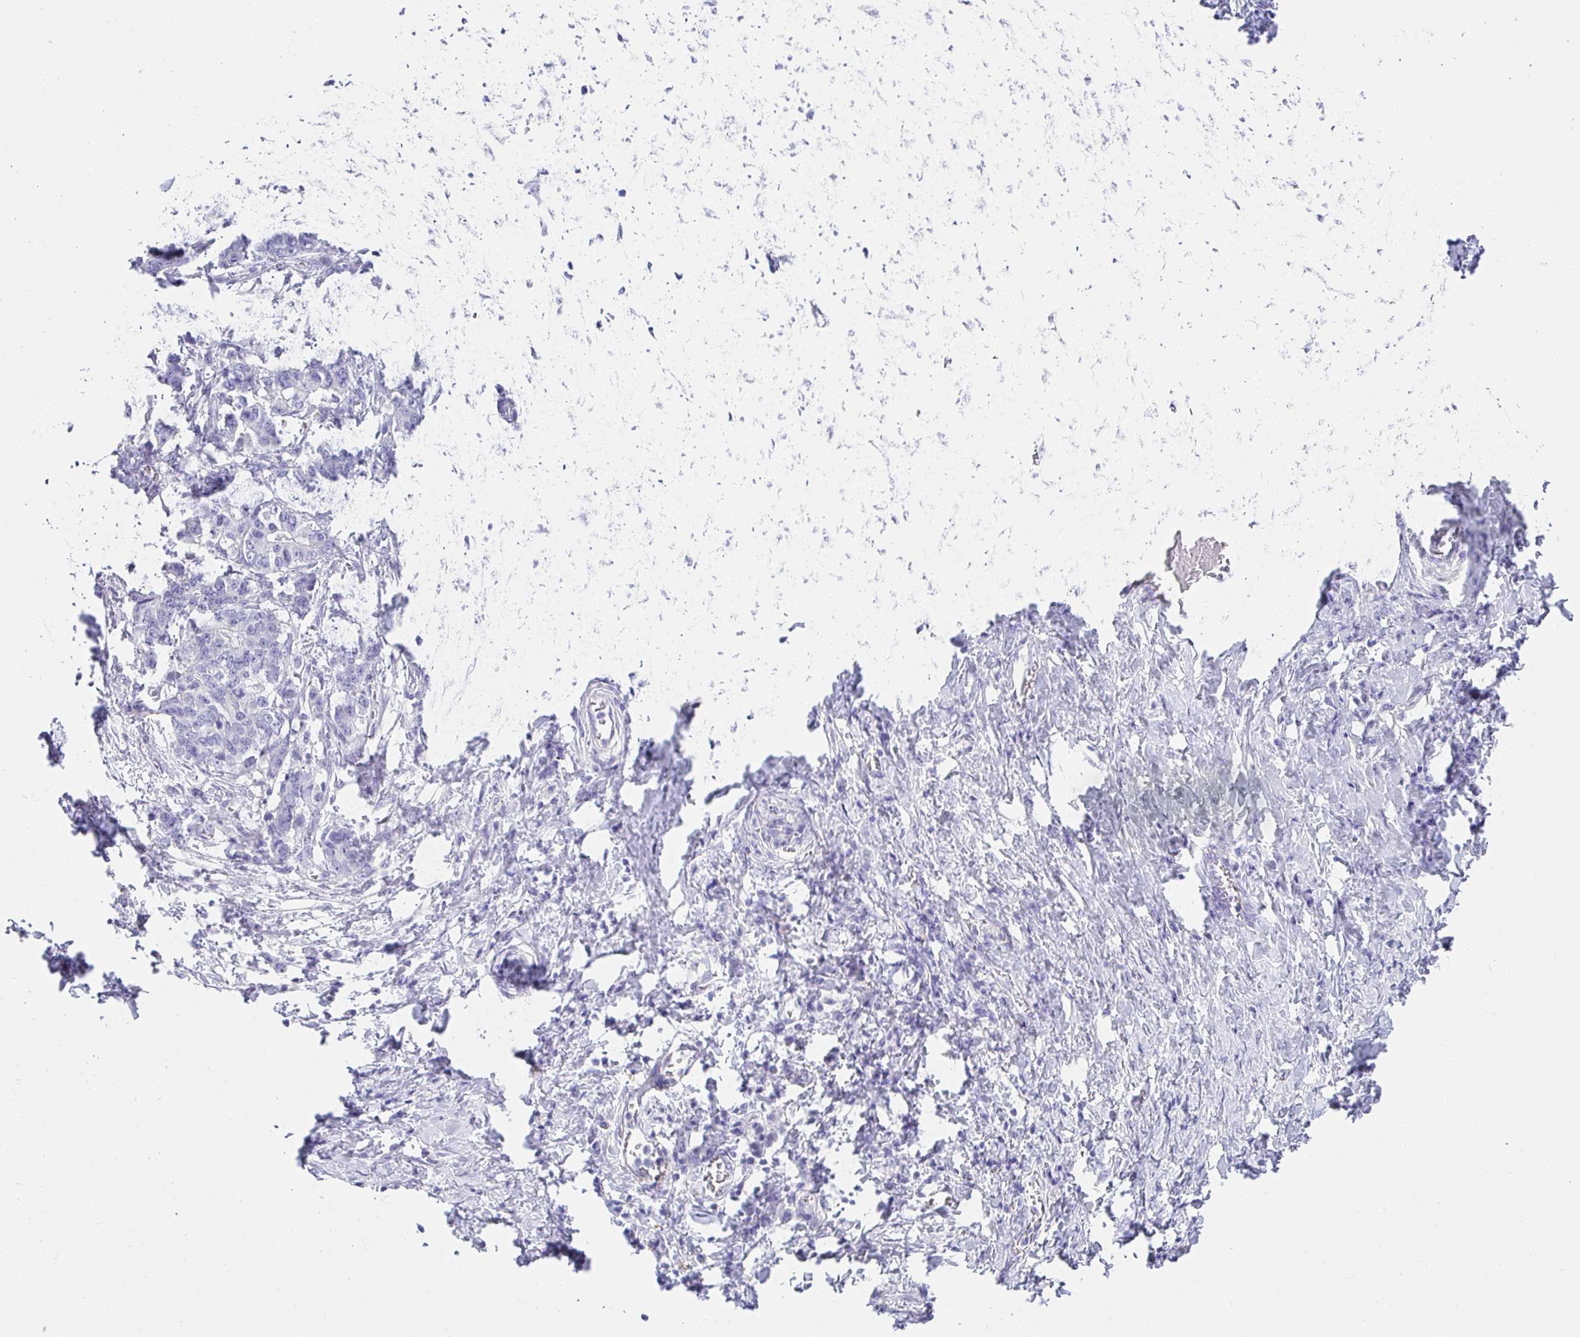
{"staining": {"intensity": "negative", "quantity": "none", "location": "none"}, "tissue": "stomach cancer", "cell_type": "Tumor cells", "image_type": "cancer", "snomed": [{"axis": "morphology", "description": "Normal tissue, NOS"}, {"axis": "morphology", "description": "Adenocarcinoma, NOS"}, {"axis": "topography", "description": "Stomach"}], "caption": "Stomach cancer was stained to show a protein in brown. There is no significant staining in tumor cells. (Brightfield microscopy of DAB immunohistochemistry (IHC) at high magnification).", "gene": "VGLL1", "patient": {"sex": "female", "age": 64}}